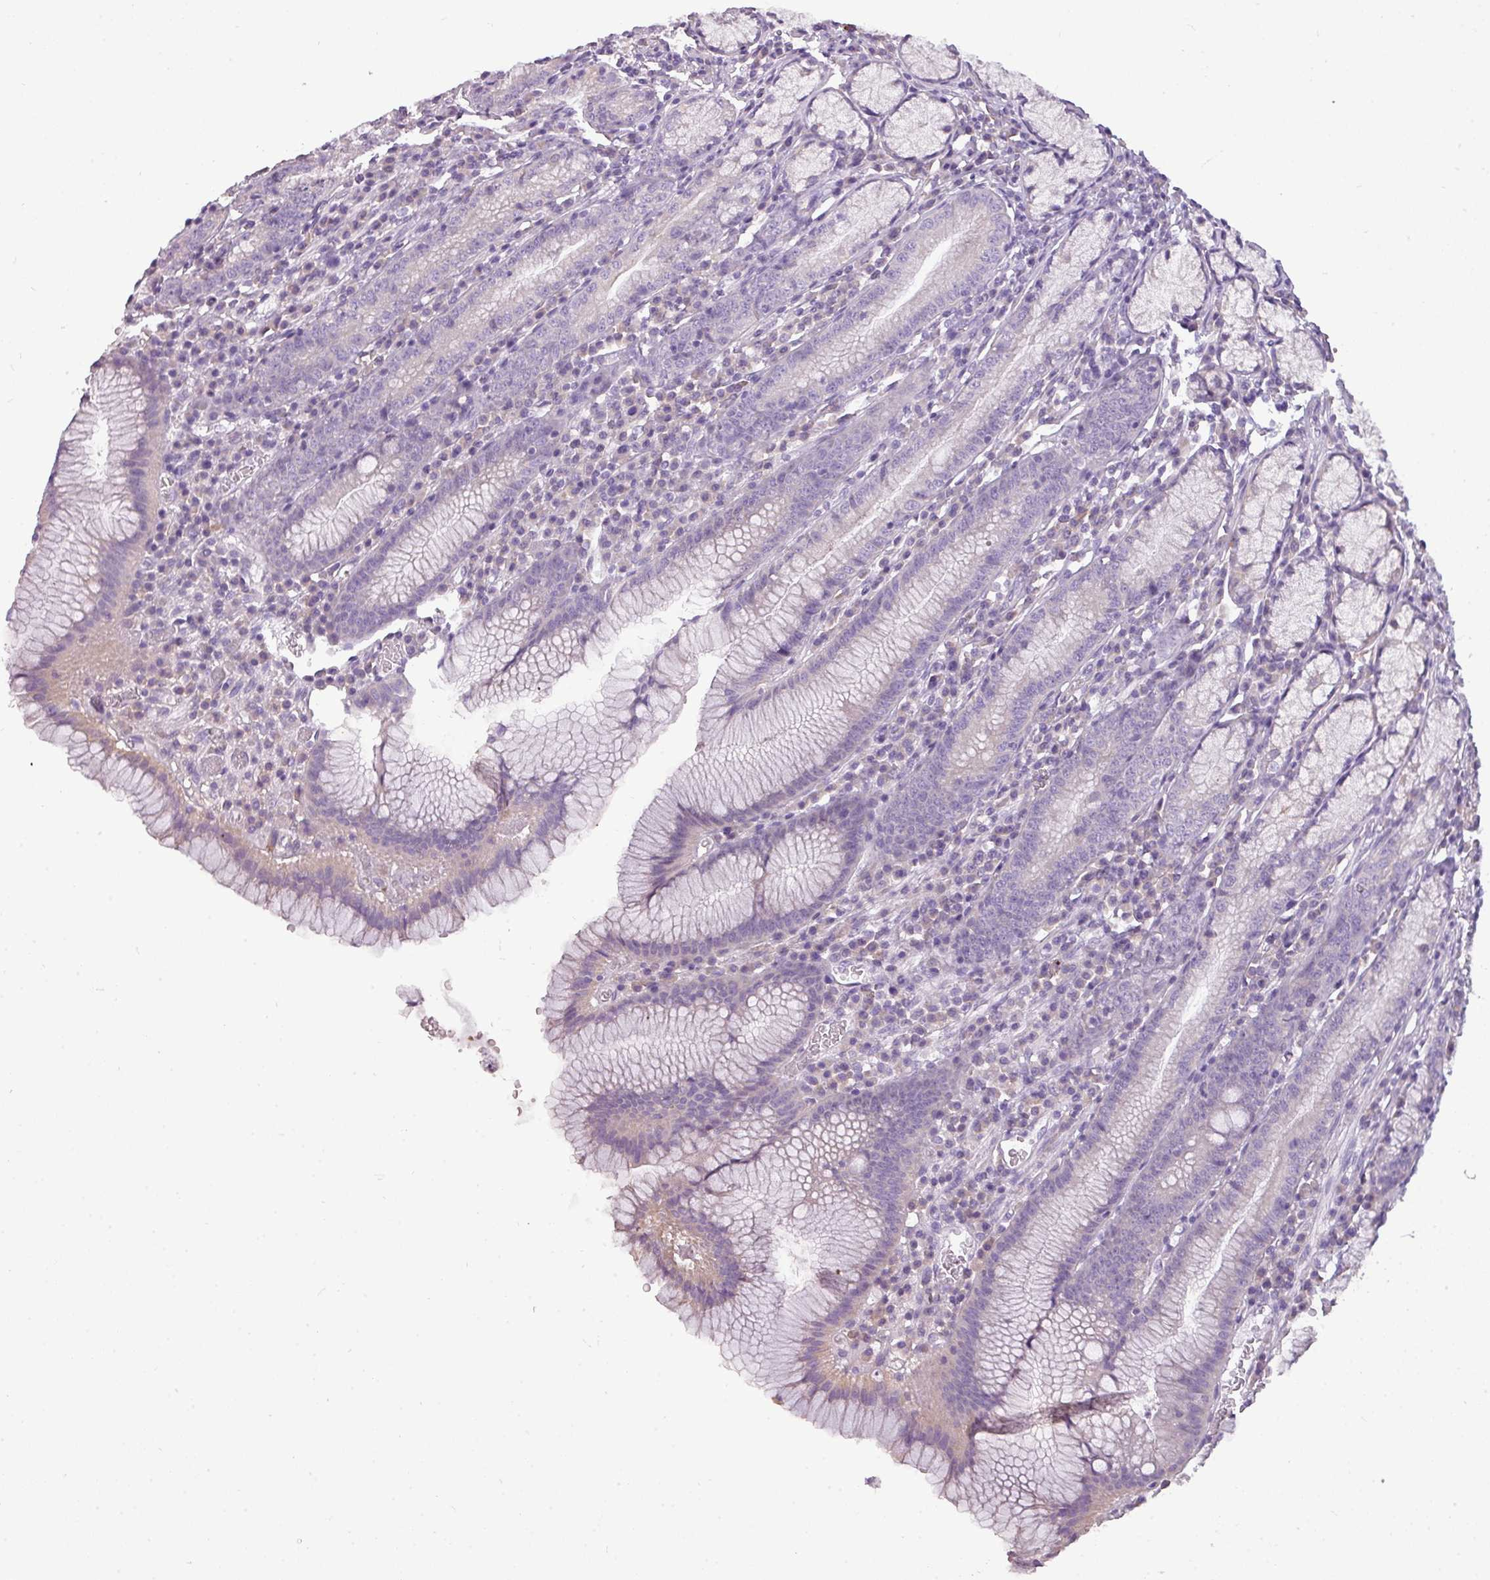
{"staining": {"intensity": "weak", "quantity": "<25%", "location": "cytoplasmic/membranous"}, "tissue": "stomach", "cell_type": "Glandular cells", "image_type": "normal", "snomed": [{"axis": "morphology", "description": "Normal tissue, NOS"}, {"axis": "topography", "description": "Stomach"}], "caption": "This is an immunohistochemistry (IHC) photomicrograph of benign stomach. There is no expression in glandular cells.", "gene": "DNAAF9", "patient": {"sex": "male", "age": 55}}